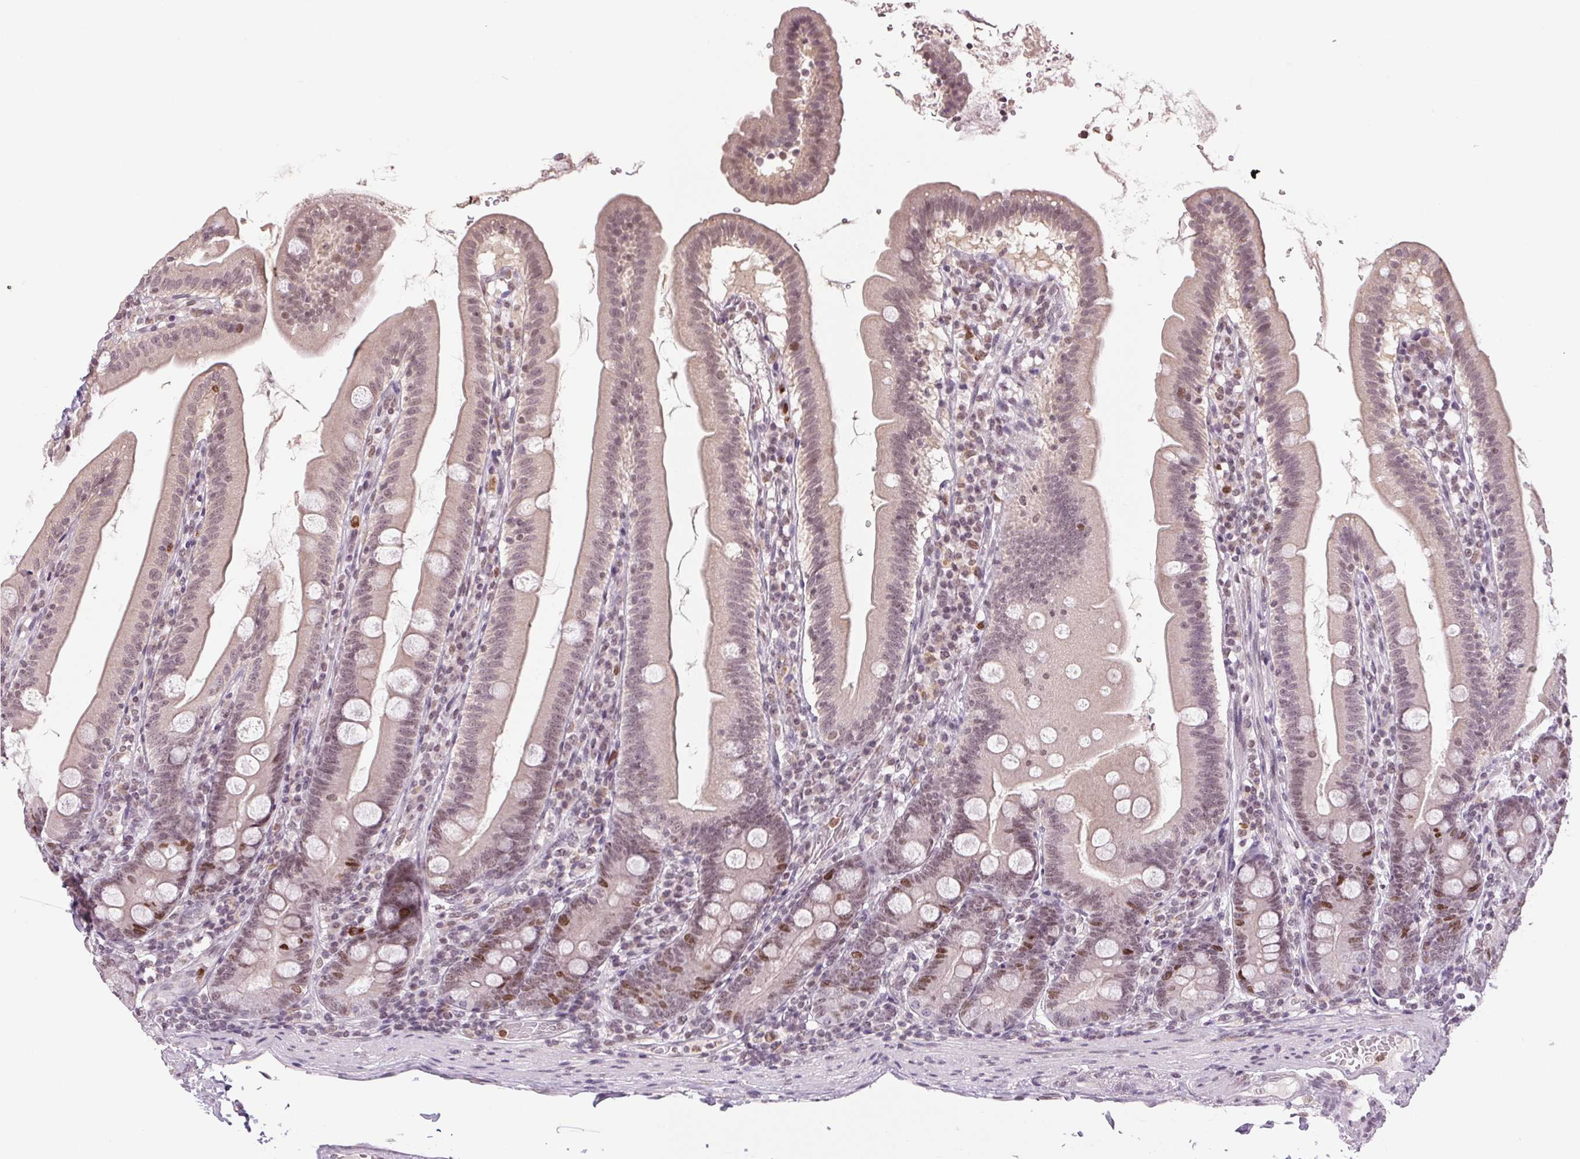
{"staining": {"intensity": "strong", "quantity": "<25%", "location": "nuclear"}, "tissue": "duodenum", "cell_type": "Glandular cells", "image_type": "normal", "snomed": [{"axis": "morphology", "description": "Normal tissue, NOS"}, {"axis": "topography", "description": "Duodenum"}], "caption": "Immunohistochemistry (IHC) photomicrograph of benign duodenum stained for a protein (brown), which exhibits medium levels of strong nuclear expression in approximately <25% of glandular cells.", "gene": "SMIM6", "patient": {"sex": "female", "age": 67}}